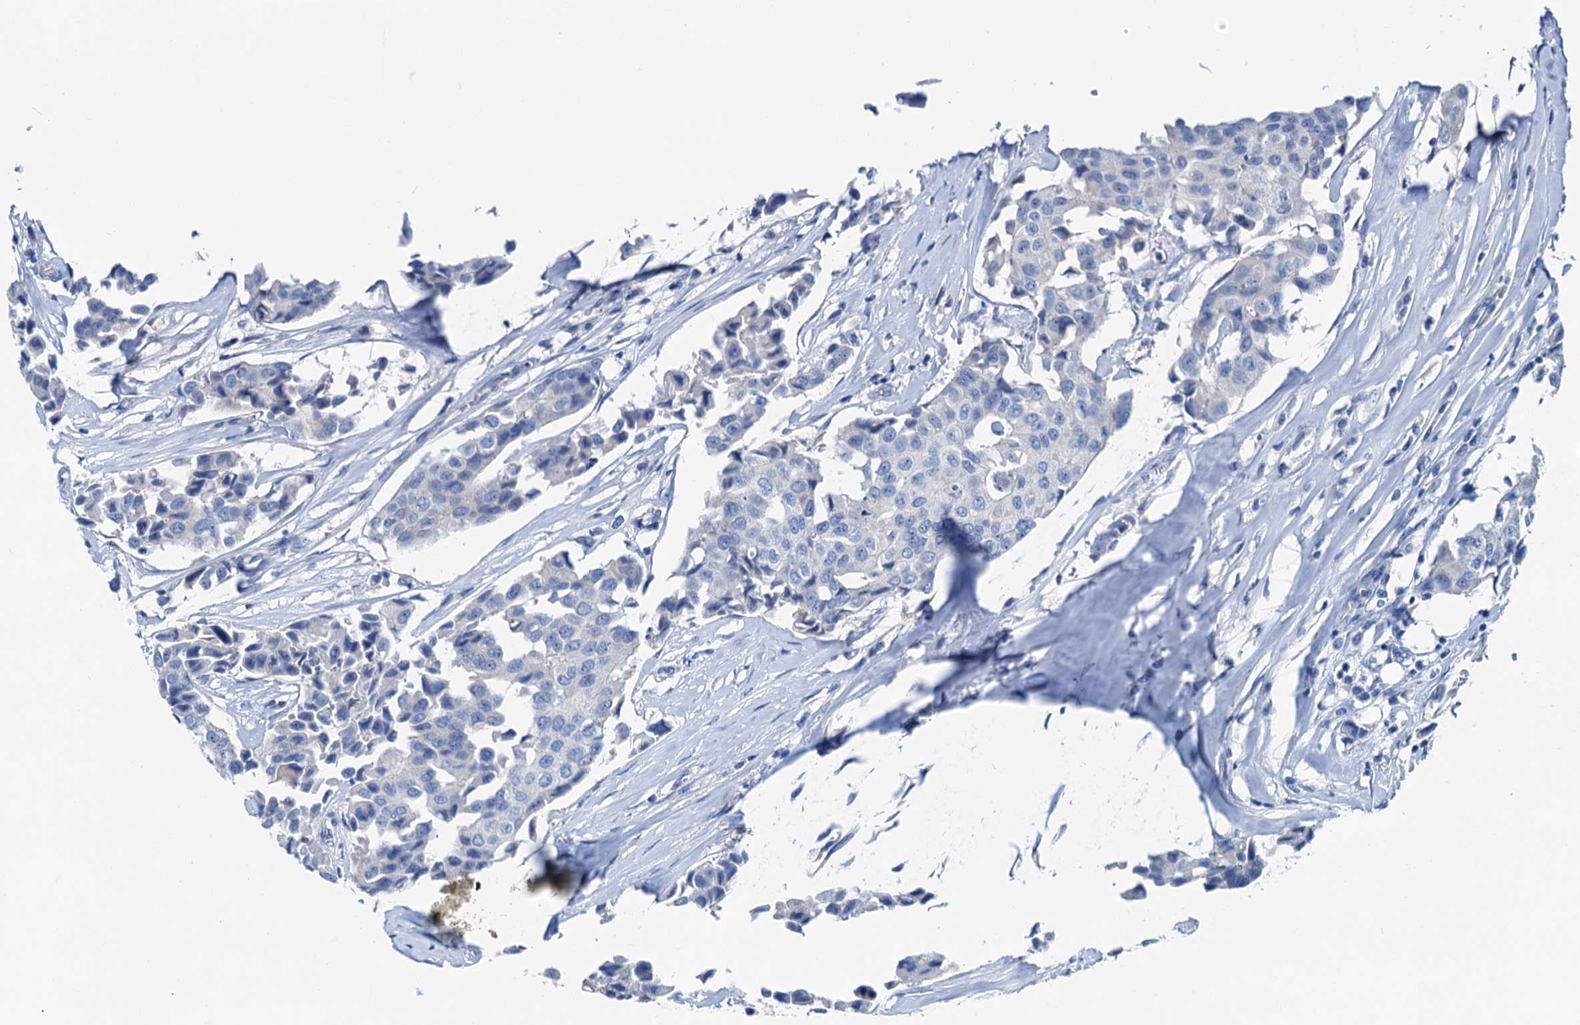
{"staining": {"intensity": "negative", "quantity": "none", "location": "none"}, "tissue": "breast cancer", "cell_type": "Tumor cells", "image_type": "cancer", "snomed": [{"axis": "morphology", "description": "Duct carcinoma"}, {"axis": "topography", "description": "Breast"}], "caption": "Histopathology image shows no significant protein positivity in tumor cells of breast cancer.", "gene": "KNDC1", "patient": {"sex": "female", "age": 80}}